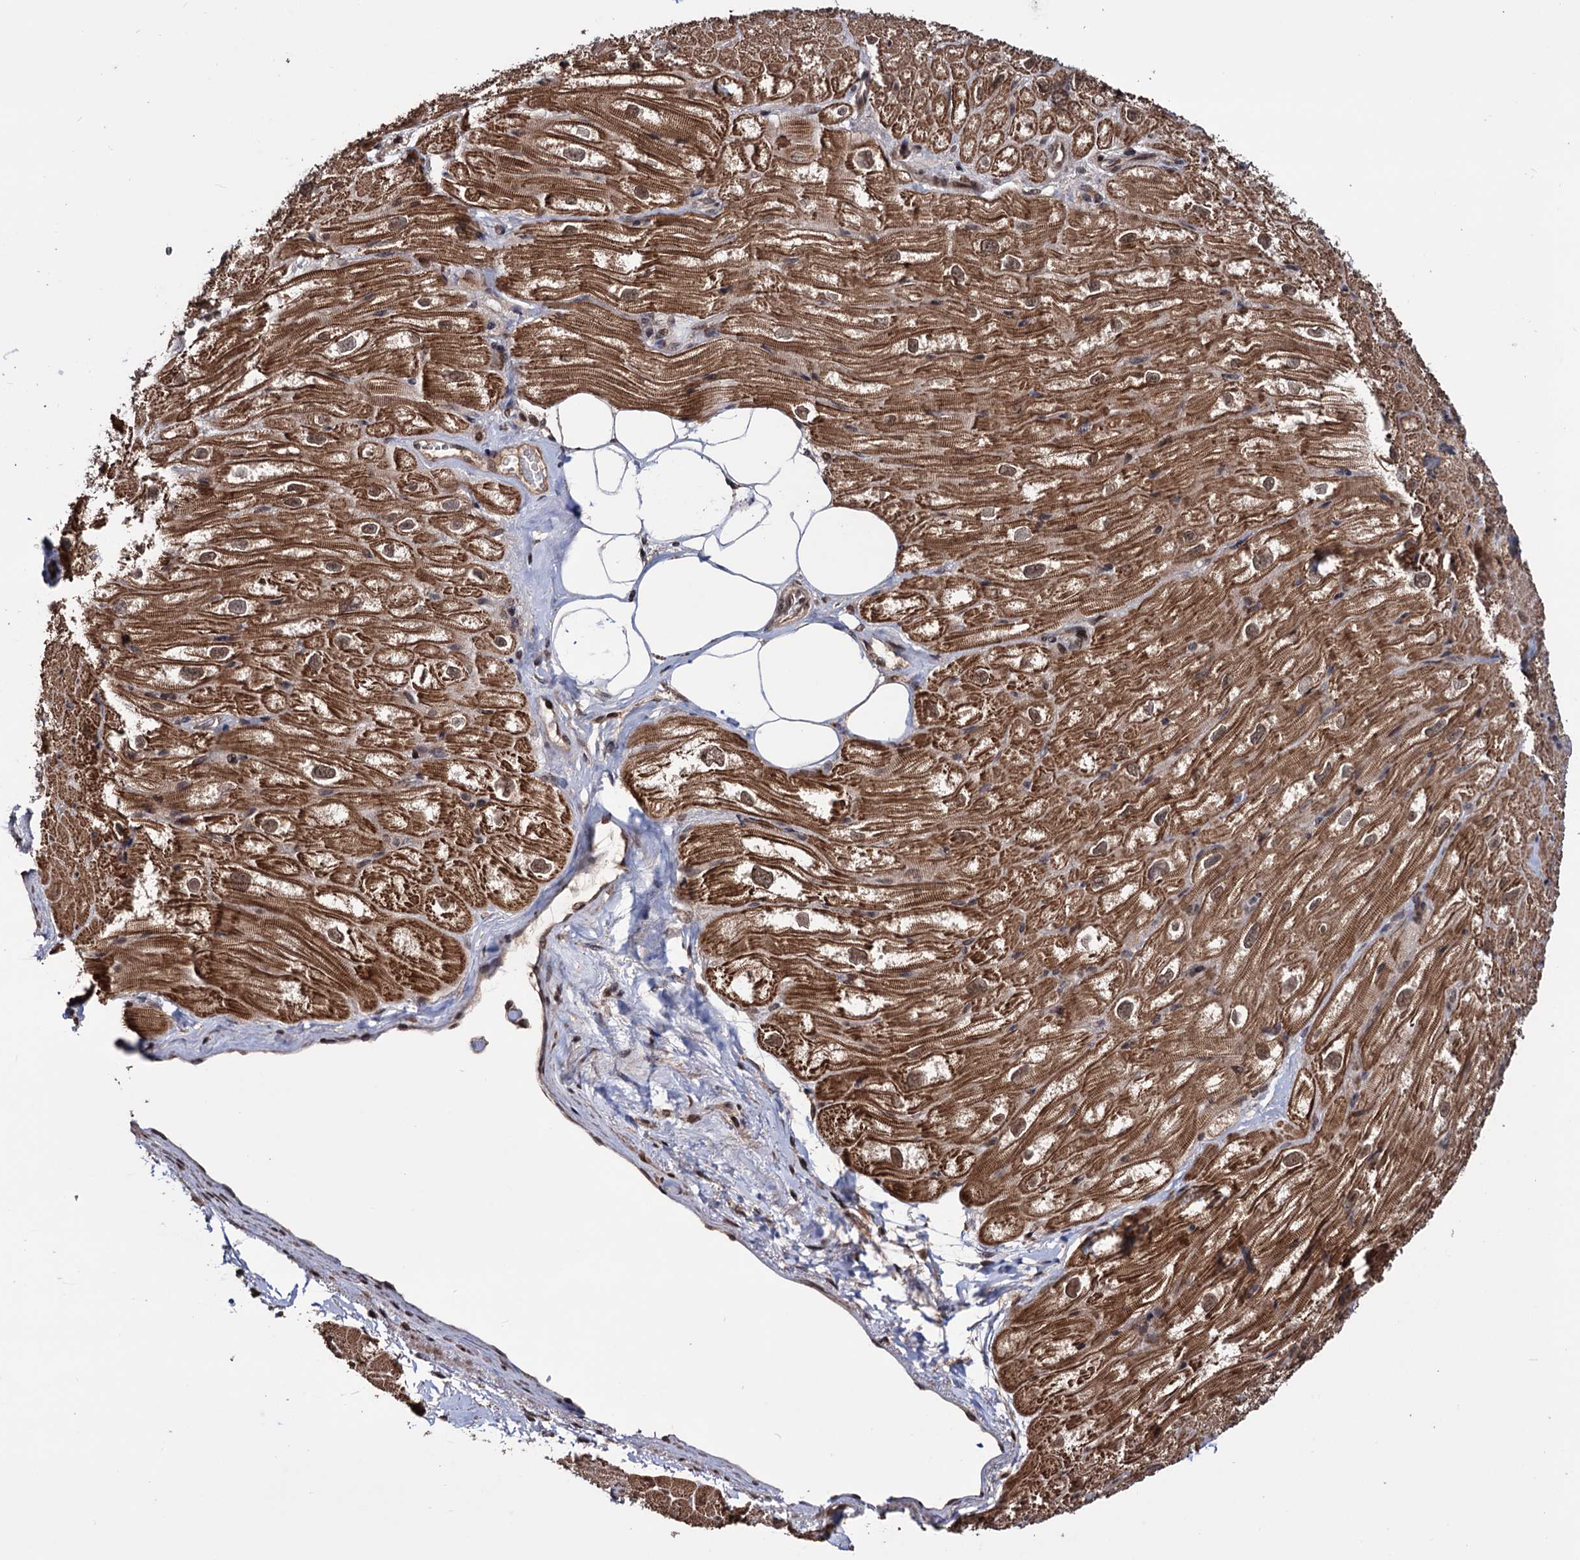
{"staining": {"intensity": "moderate", "quantity": ">75%", "location": "cytoplasmic/membranous,nuclear"}, "tissue": "heart muscle", "cell_type": "Cardiomyocytes", "image_type": "normal", "snomed": [{"axis": "morphology", "description": "Normal tissue, NOS"}, {"axis": "topography", "description": "Heart"}], "caption": "This micrograph demonstrates normal heart muscle stained with IHC to label a protein in brown. The cytoplasmic/membranous,nuclear of cardiomyocytes show moderate positivity for the protein. Nuclei are counter-stained blue.", "gene": "KLF5", "patient": {"sex": "male", "age": 50}}